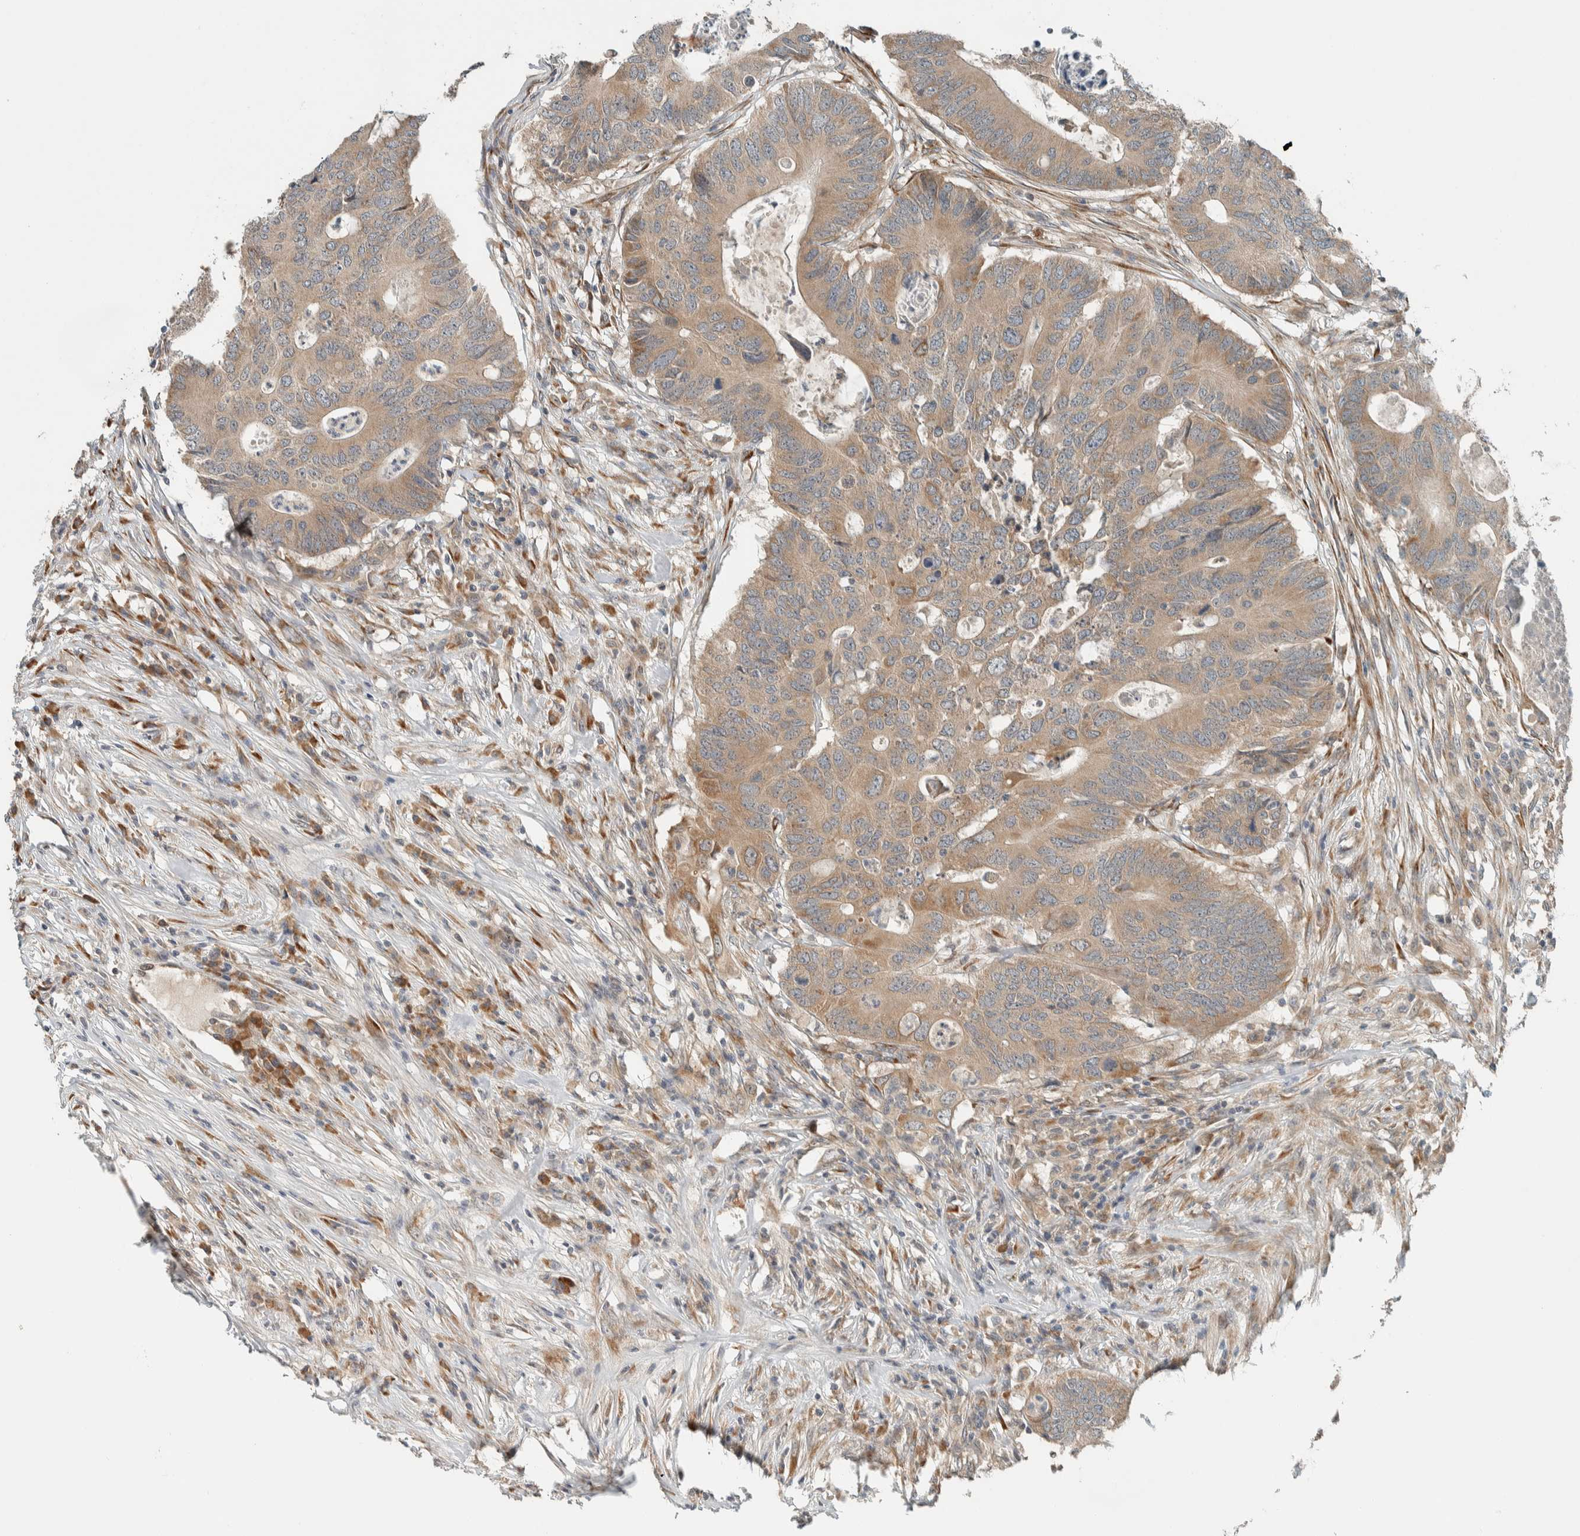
{"staining": {"intensity": "weak", "quantity": ">75%", "location": "cytoplasmic/membranous"}, "tissue": "colorectal cancer", "cell_type": "Tumor cells", "image_type": "cancer", "snomed": [{"axis": "morphology", "description": "Adenocarcinoma, NOS"}, {"axis": "topography", "description": "Colon"}], "caption": "Colorectal adenocarcinoma tissue displays weak cytoplasmic/membranous positivity in approximately >75% of tumor cells", "gene": "CTBP2", "patient": {"sex": "male", "age": 71}}